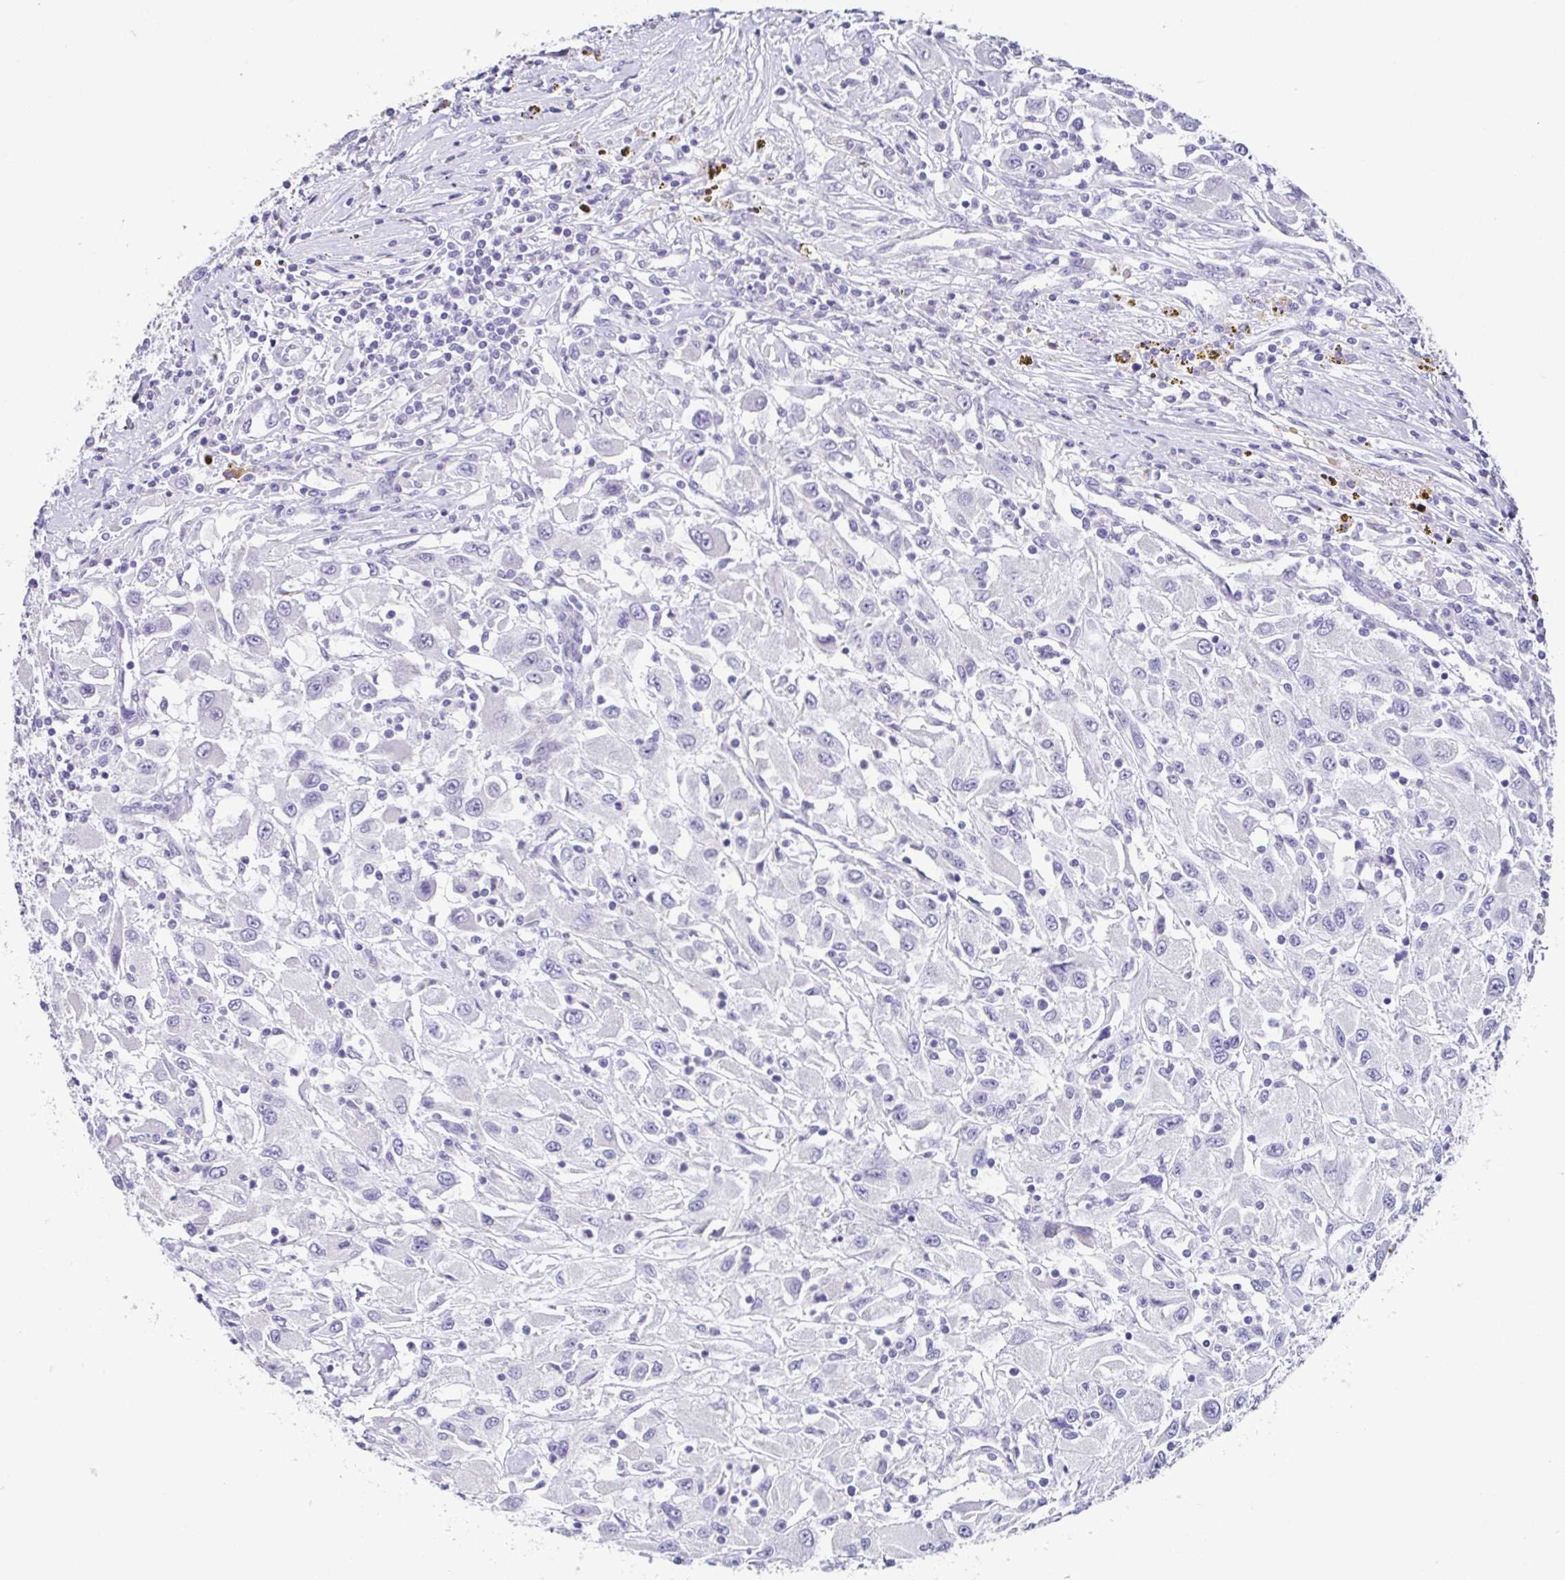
{"staining": {"intensity": "negative", "quantity": "none", "location": "none"}, "tissue": "renal cancer", "cell_type": "Tumor cells", "image_type": "cancer", "snomed": [{"axis": "morphology", "description": "Adenocarcinoma, NOS"}, {"axis": "topography", "description": "Kidney"}], "caption": "DAB immunohistochemical staining of renal cancer (adenocarcinoma) reveals no significant expression in tumor cells.", "gene": "RDH11", "patient": {"sex": "female", "age": 67}}